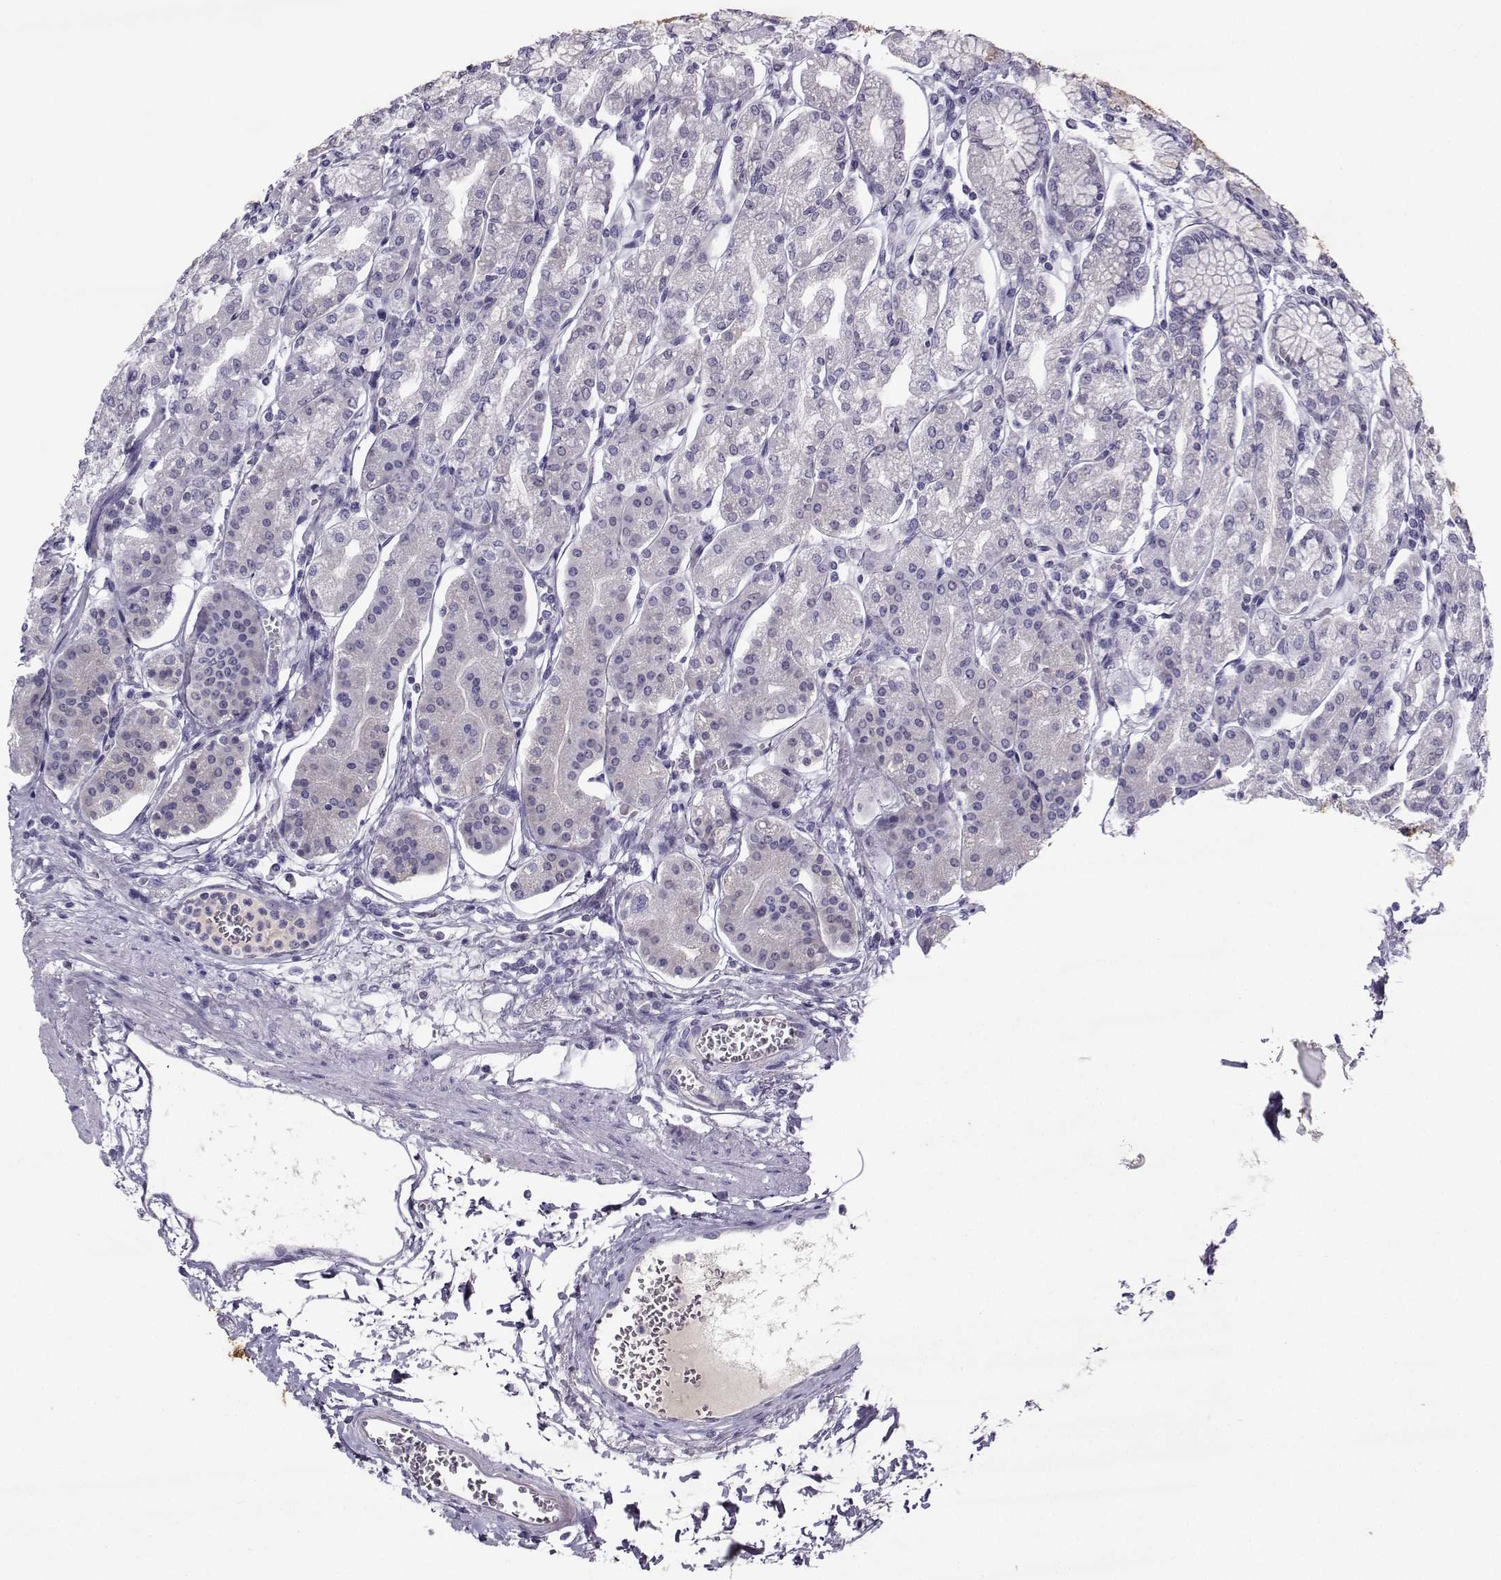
{"staining": {"intensity": "negative", "quantity": "none", "location": "none"}, "tissue": "stomach", "cell_type": "Glandular cells", "image_type": "normal", "snomed": [{"axis": "morphology", "description": "Normal tissue, NOS"}, {"axis": "topography", "description": "Skeletal muscle"}, {"axis": "topography", "description": "Stomach"}], "caption": "The immunohistochemistry (IHC) image has no significant positivity in glandular cells of stomach.", "gene": "ARMC2", "patient": {"sex": "female", "age": 57}}